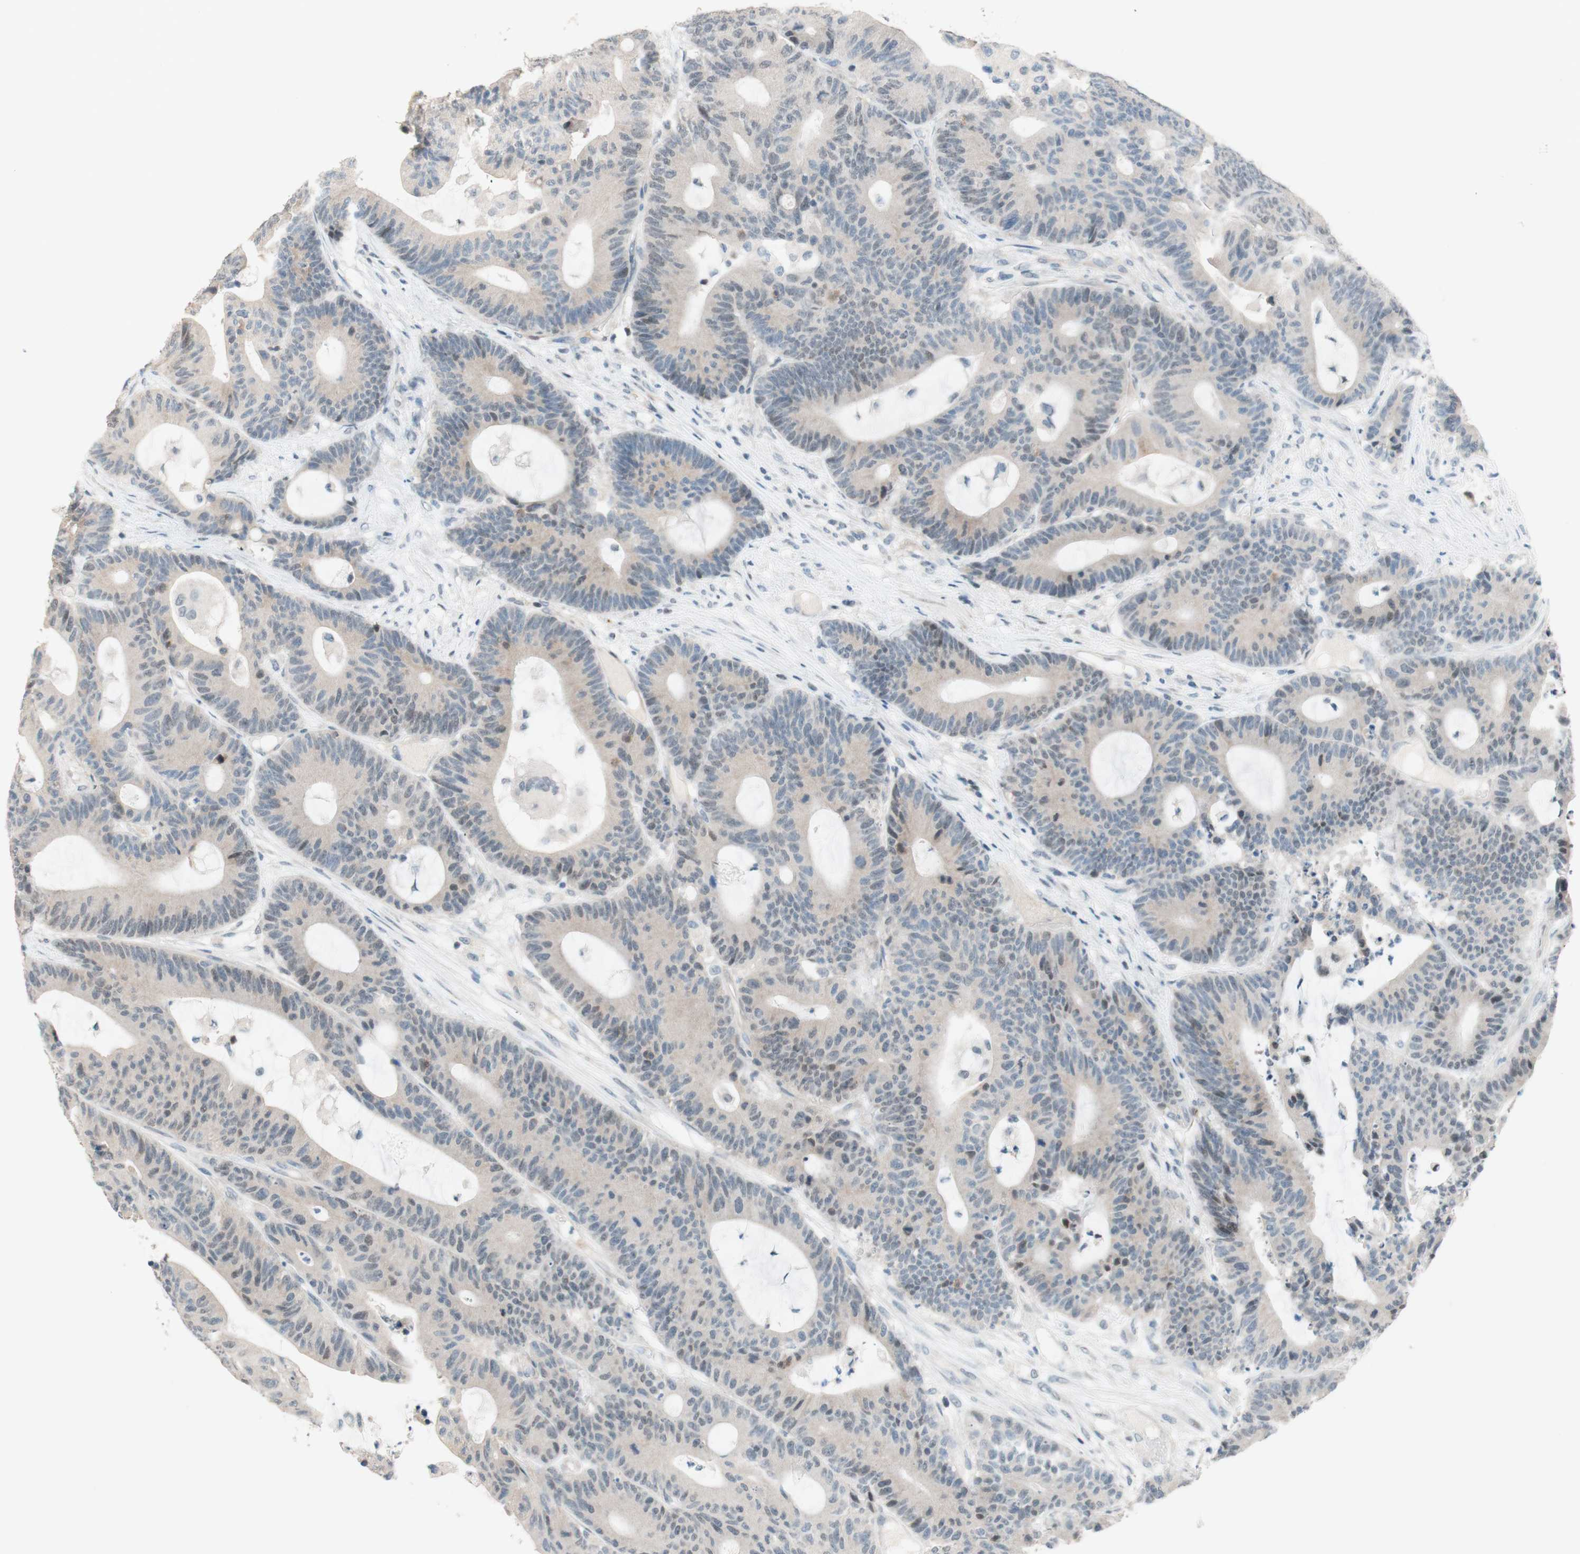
{"staining": {"intensity": "weak", "quantity": "<25%", "location": "nuclear"}, "tissue": "colorectal cancer", "cell_type": "Tumor cells", "image_type": "cancer", "snomed": [{"axis": "morphology", "description": "Adenocarcinoma, NOS"}, {"axis": "topography", "description": "Colon"}], "caption": "Human colorectal cancer (adenocarcinoma) stained for a protein using IHC shows no staining in tumor cells.", "gene": "JPH1", "patient": {"sex": "female", "age": 84}}